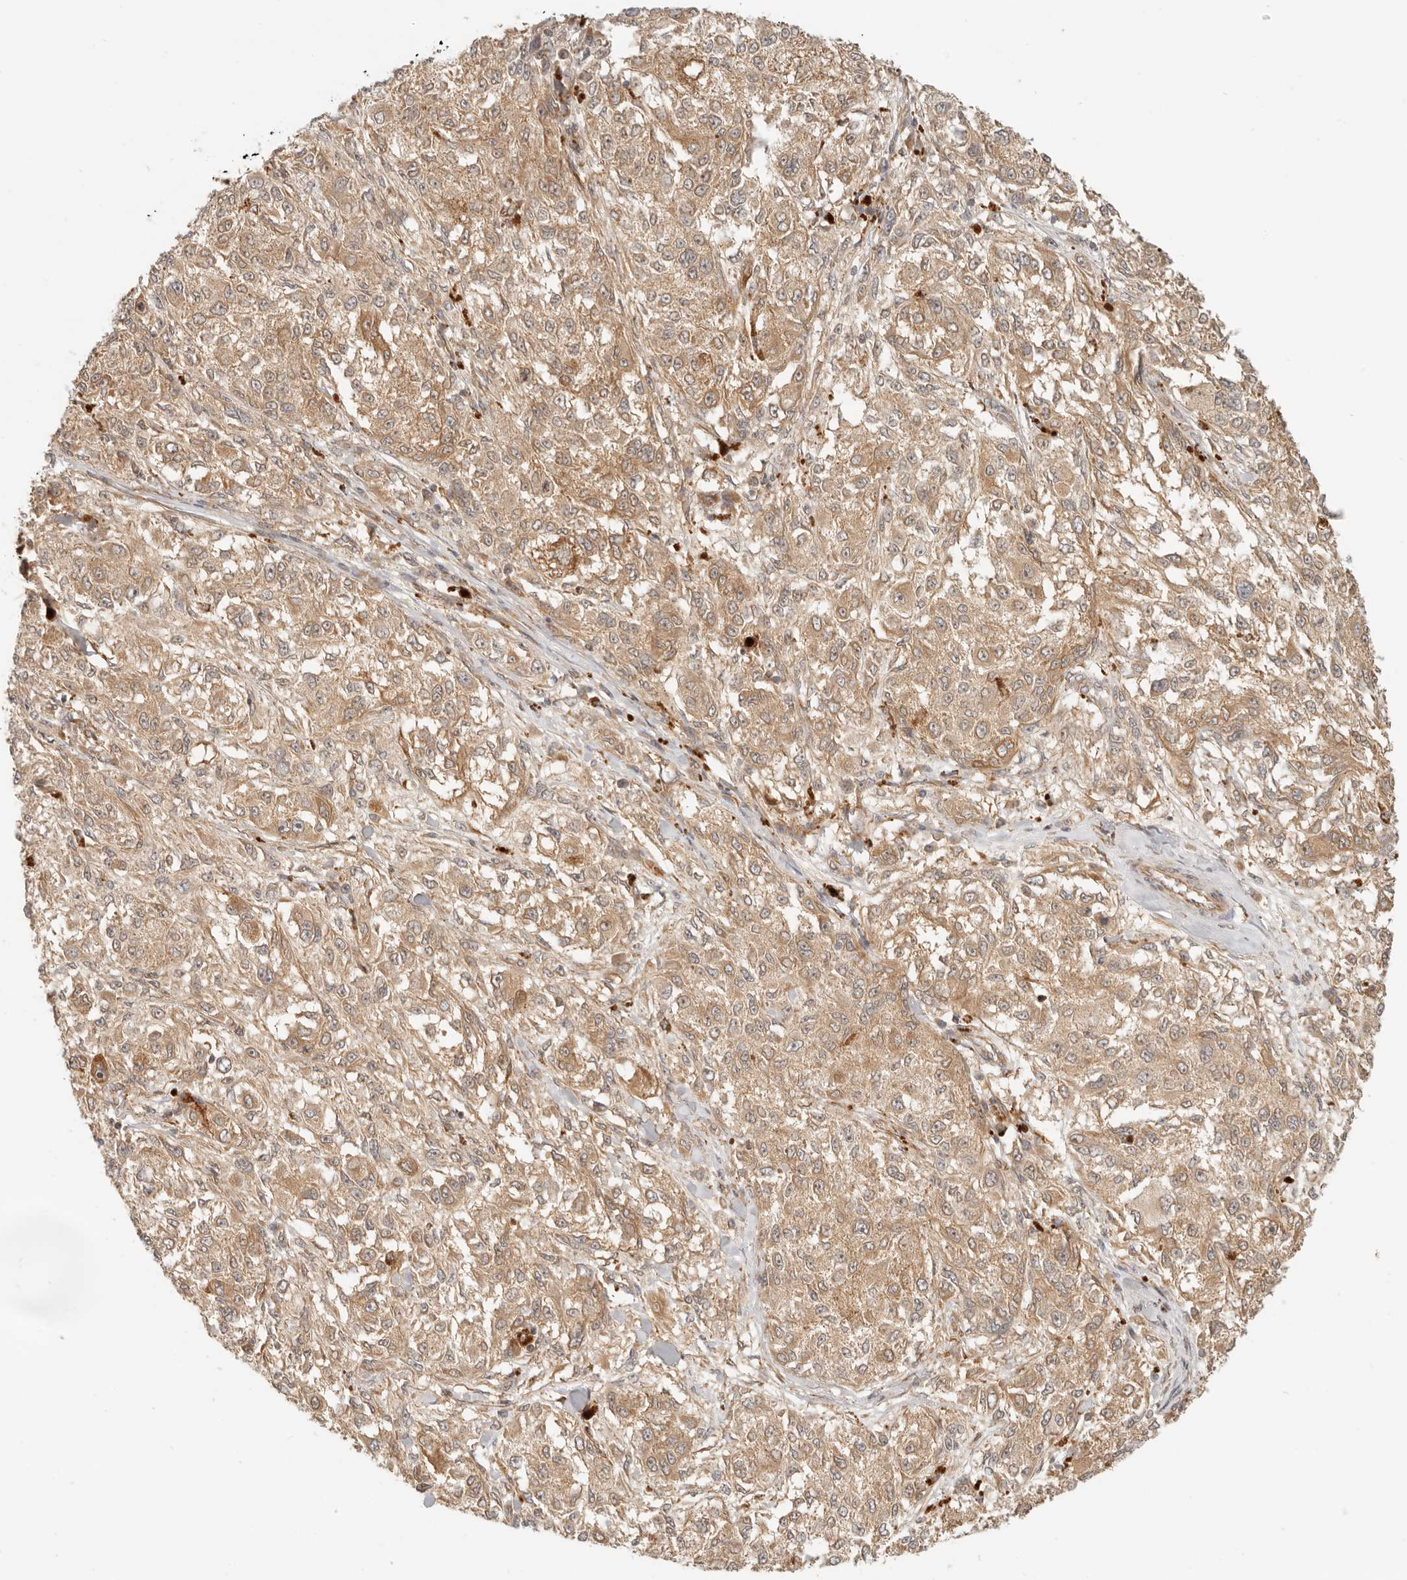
{"staining": {"intensity": "moderate", "quantity": ">75%", "location": "cytoplasmic/membranous"}, "tissue": "melanoma", "cell_type": "Tumor cells", "image_type": "cancer", "snomed": [{"axis": "morphology", "description": "Necrosis, NOS"}, {"axis": "morphology", "description": "Malignant melanoma, NOS"}, {"axis": "topography", "description": "Skin"}], "caption": "A micrograph of human malignant melanoma stained for a protein reveals moderate cytoplasmic/membranous brown staining in tumor cells. The protein of interest is shown in brown color, while the nuclei are stained blue.", "gene": "UFSP1", "patient": {"sex": "female", "age": 87}}